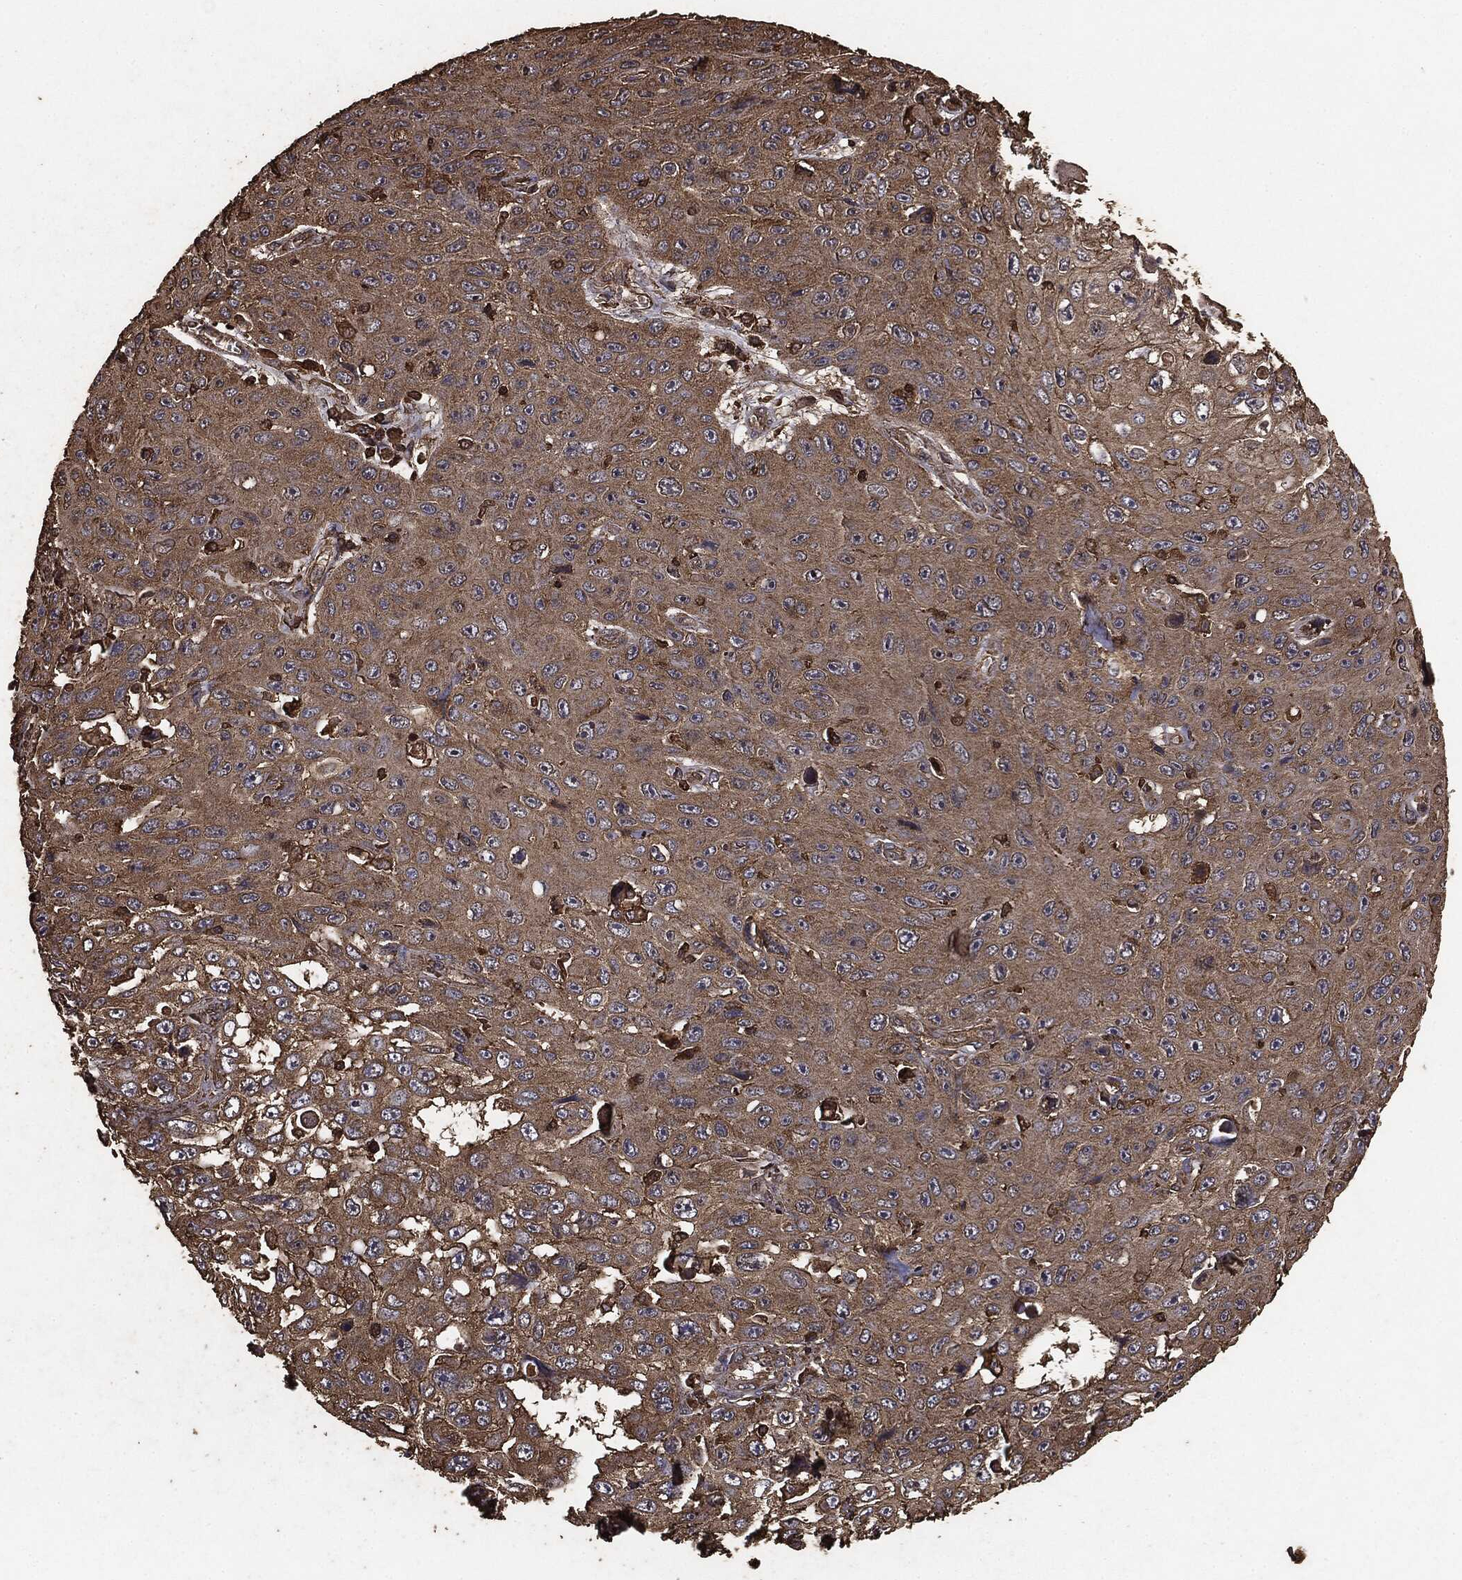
{"staining": {"intensity": "moderate", "quantity": ">75%", "location": "cytoplasmic/membranous"}, "tissue": "skin cancer", "cell_type": "Tumor cells", "image_type": "cancer", "snomed": [{"axis": "morphology", "description": "Squamous cell carcinoma, NOS"}, {"axis": "topography", "description": "Skin"}], "caption": "High-power microscopy captured an immunohistochemistry micrograph of skin cancer (squamous cell carcinoma), revealing moderate cytoplasmic/membranous expression in approximately >75% of tumor cells. The staining was performed using DAB (3,3'-diaminobenzidine) to visualize the protein expression in brown, while the nuclei were stained in blue with hematoxylin (Magnification: 20x).", "gene": "MTOR", "patient": {"sex": "male", "age": 82}}